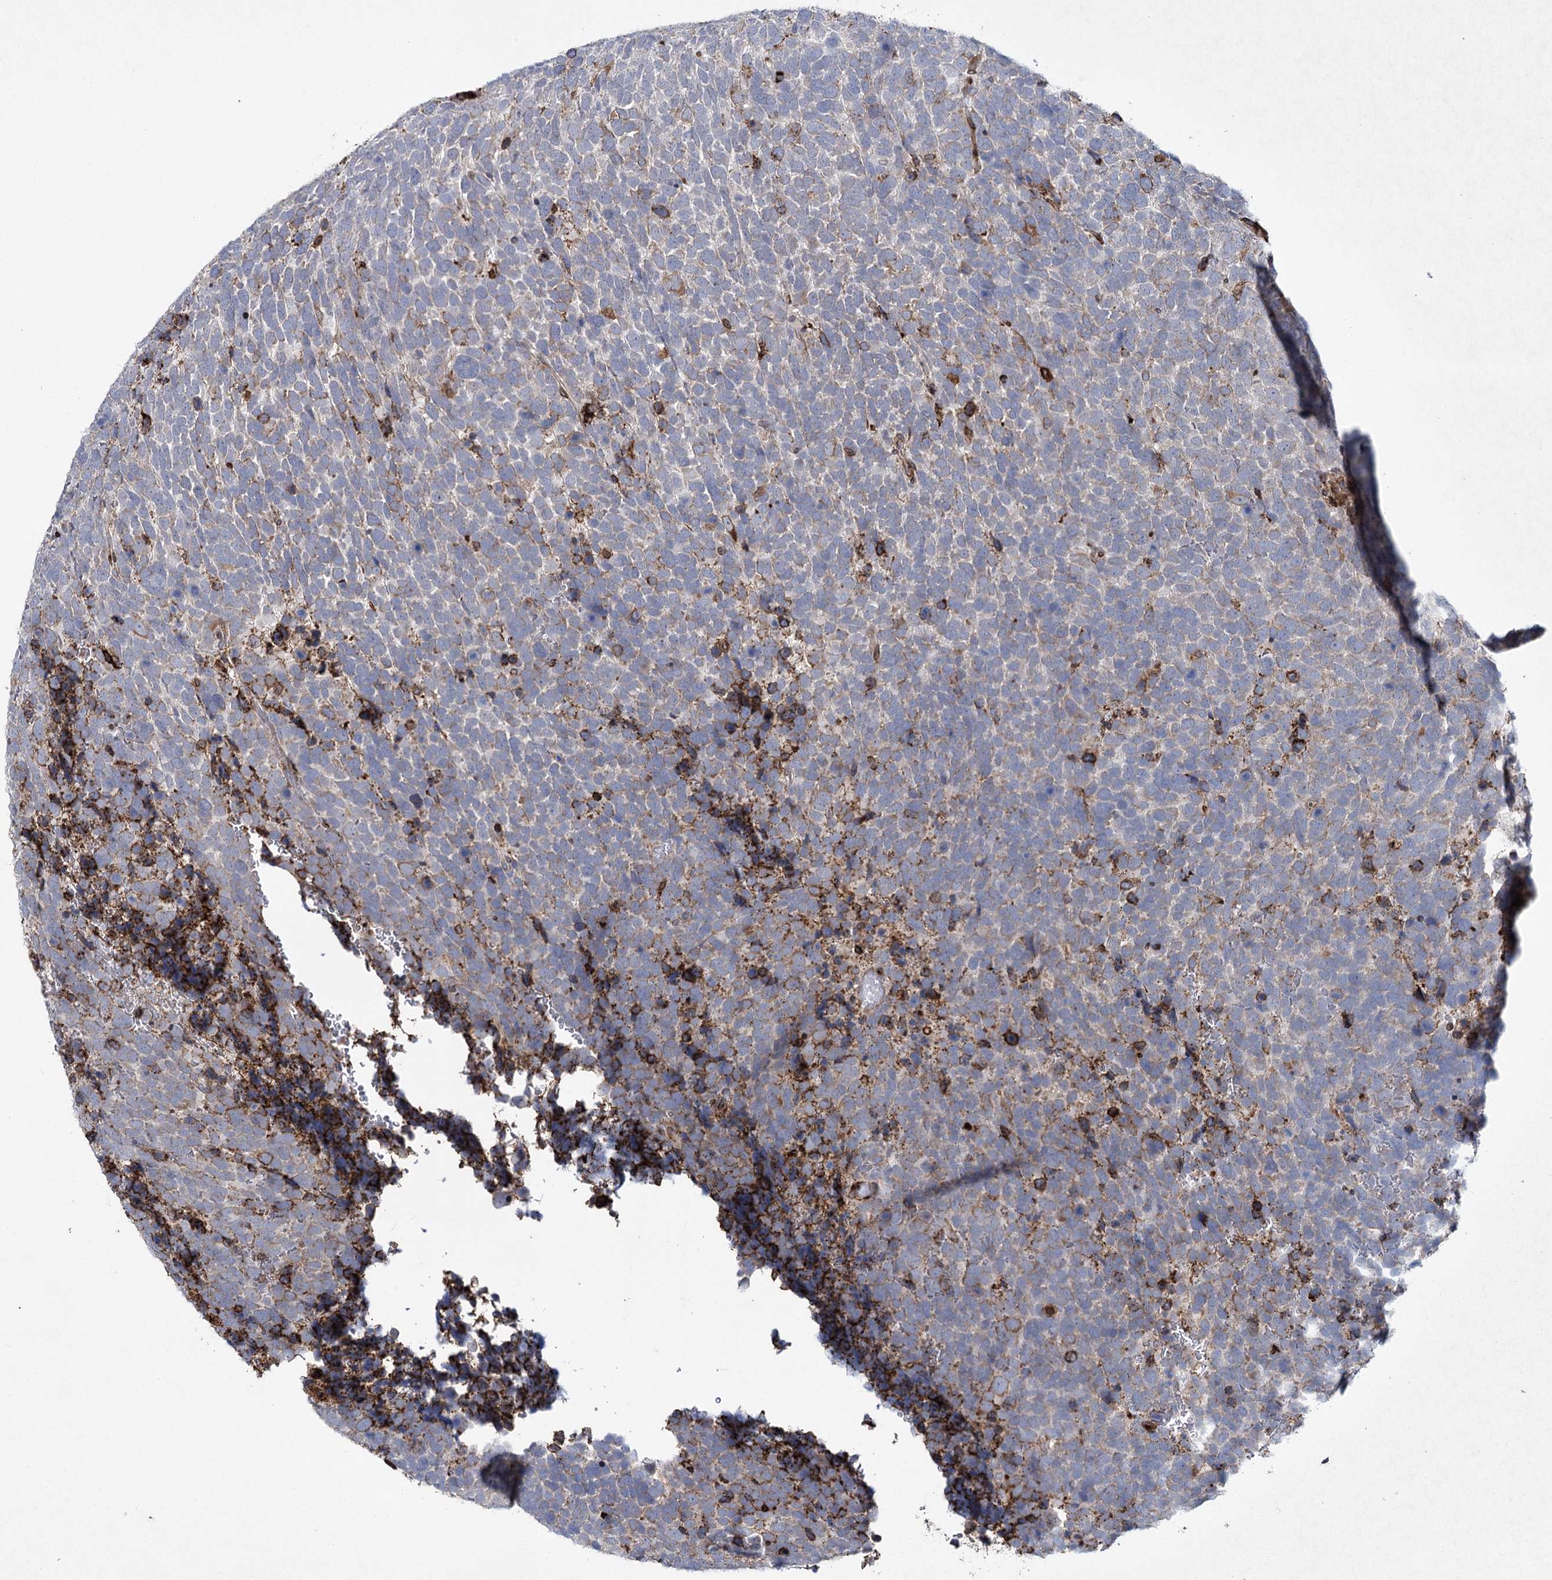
{"staining": {"intensity": "weak", "quantity": "<25%", "location": "cytoplasmic/membranous"}, "tissue": "urothelial cancer", "cell_type": "Tumor cells", "image_type": "cancer", "snomed": [{"axis": "morphology", "description": "Urothelial carcinoma, High grade"}, {"axis": "topography", "description": "Urinary bladder"}], "caption": "Immunohistochemistry histopathology image of neoplastic tissue: urothelial carcinoma (high-grade) stained with DAB shows no significant protein staining in tumor cells.", "gene": "DCUN1D4", "patient": {"sex": "female", "age": 82}}